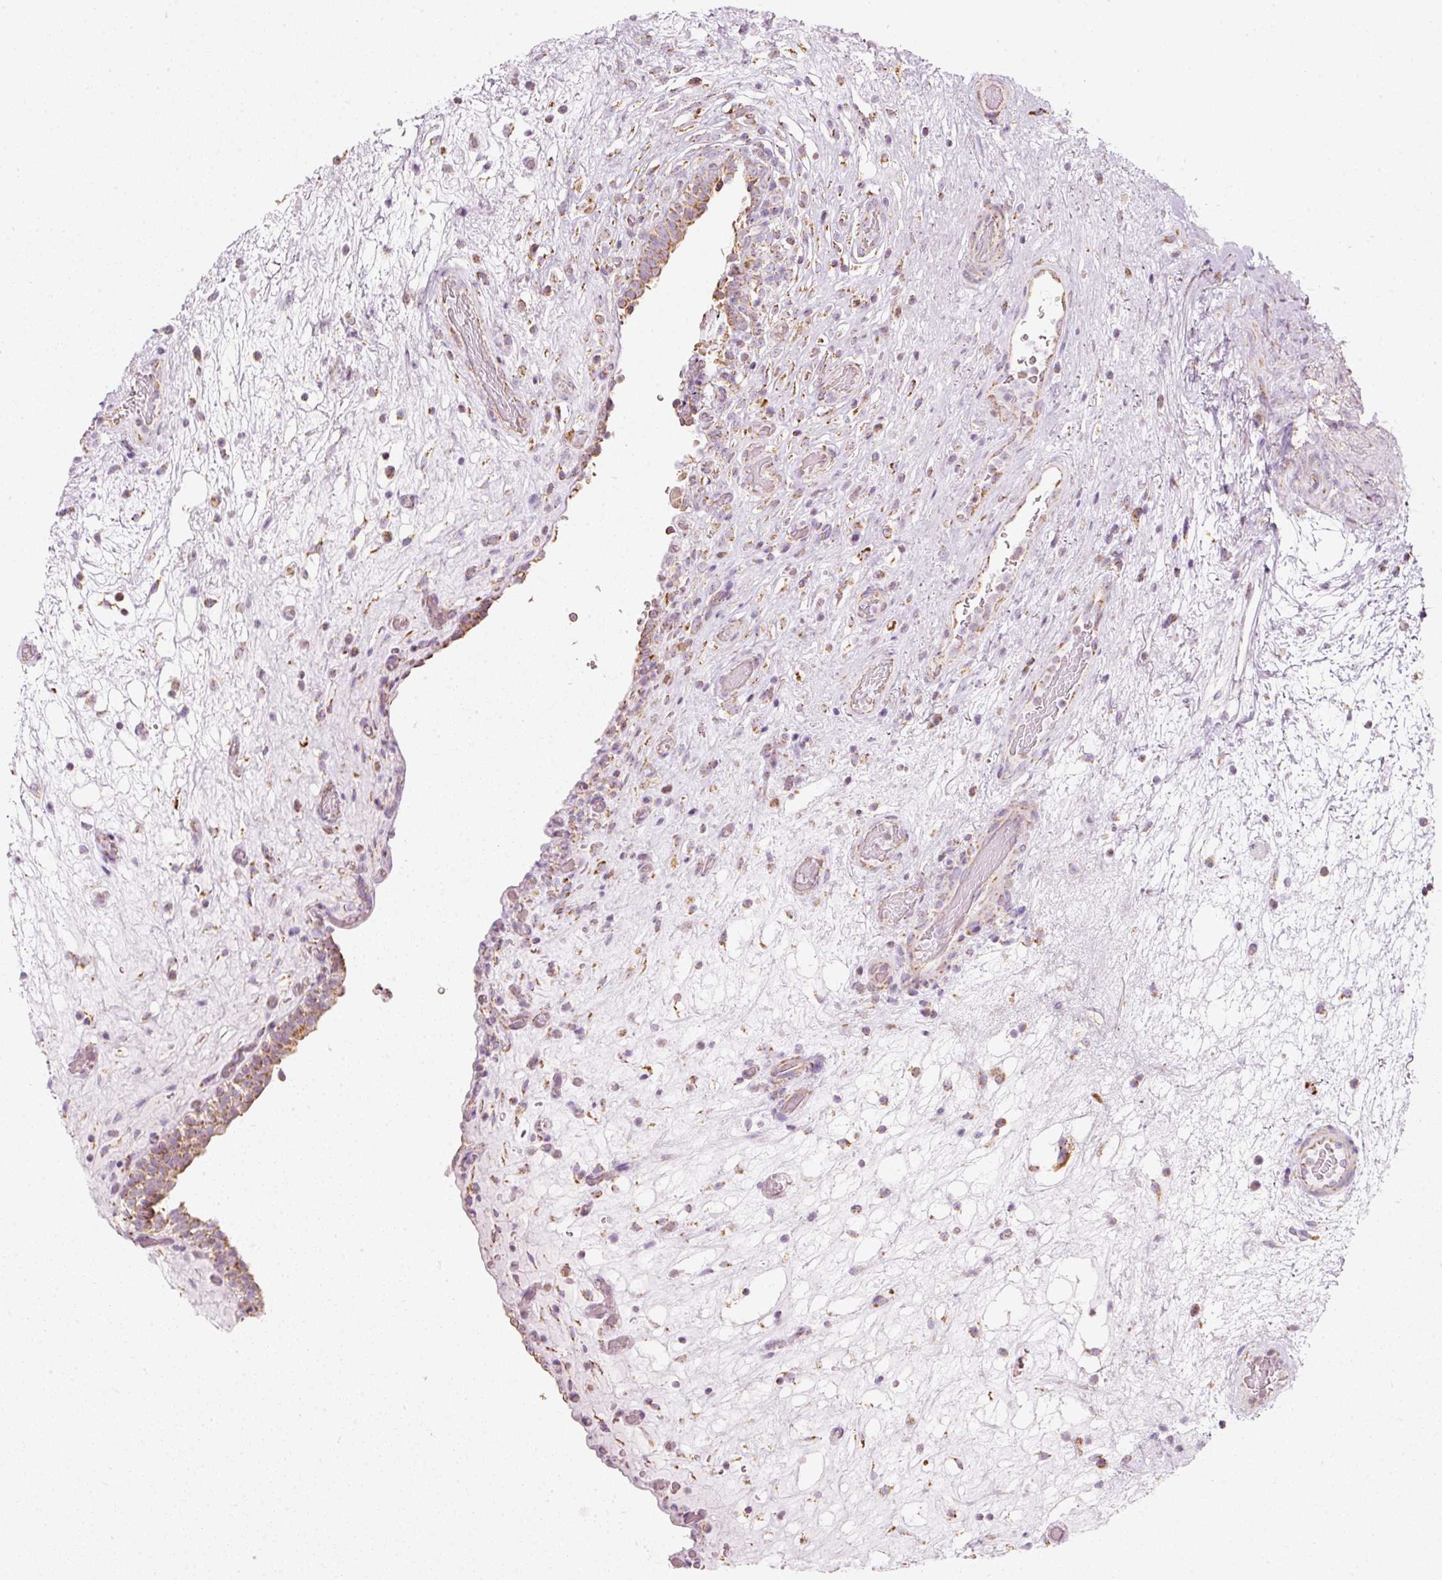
{"staining": {"intensity": "moderate", "quantity": "25%-75%", "location": "cytoplasmic/membranous,nuclear"}, "tissue": "urinary bladder", "cell_type": "Urothelial cells", "image_type": "normal", "snomed": [{"axis": "morphology", "description": "Normal tissue, NOS"}, {"axis": "topography", "description": "Urinary bladder"}], "caption": "A micrograph showing moderate cytoplasmic/membranous,nuclear positivity in about 25%-75% of urothelial cells in unremarkable urinary bladder, as visualized by brown immunohistochemical staining.", "gene": "DUT", "patient": {"sex": "male", "age": 71}}